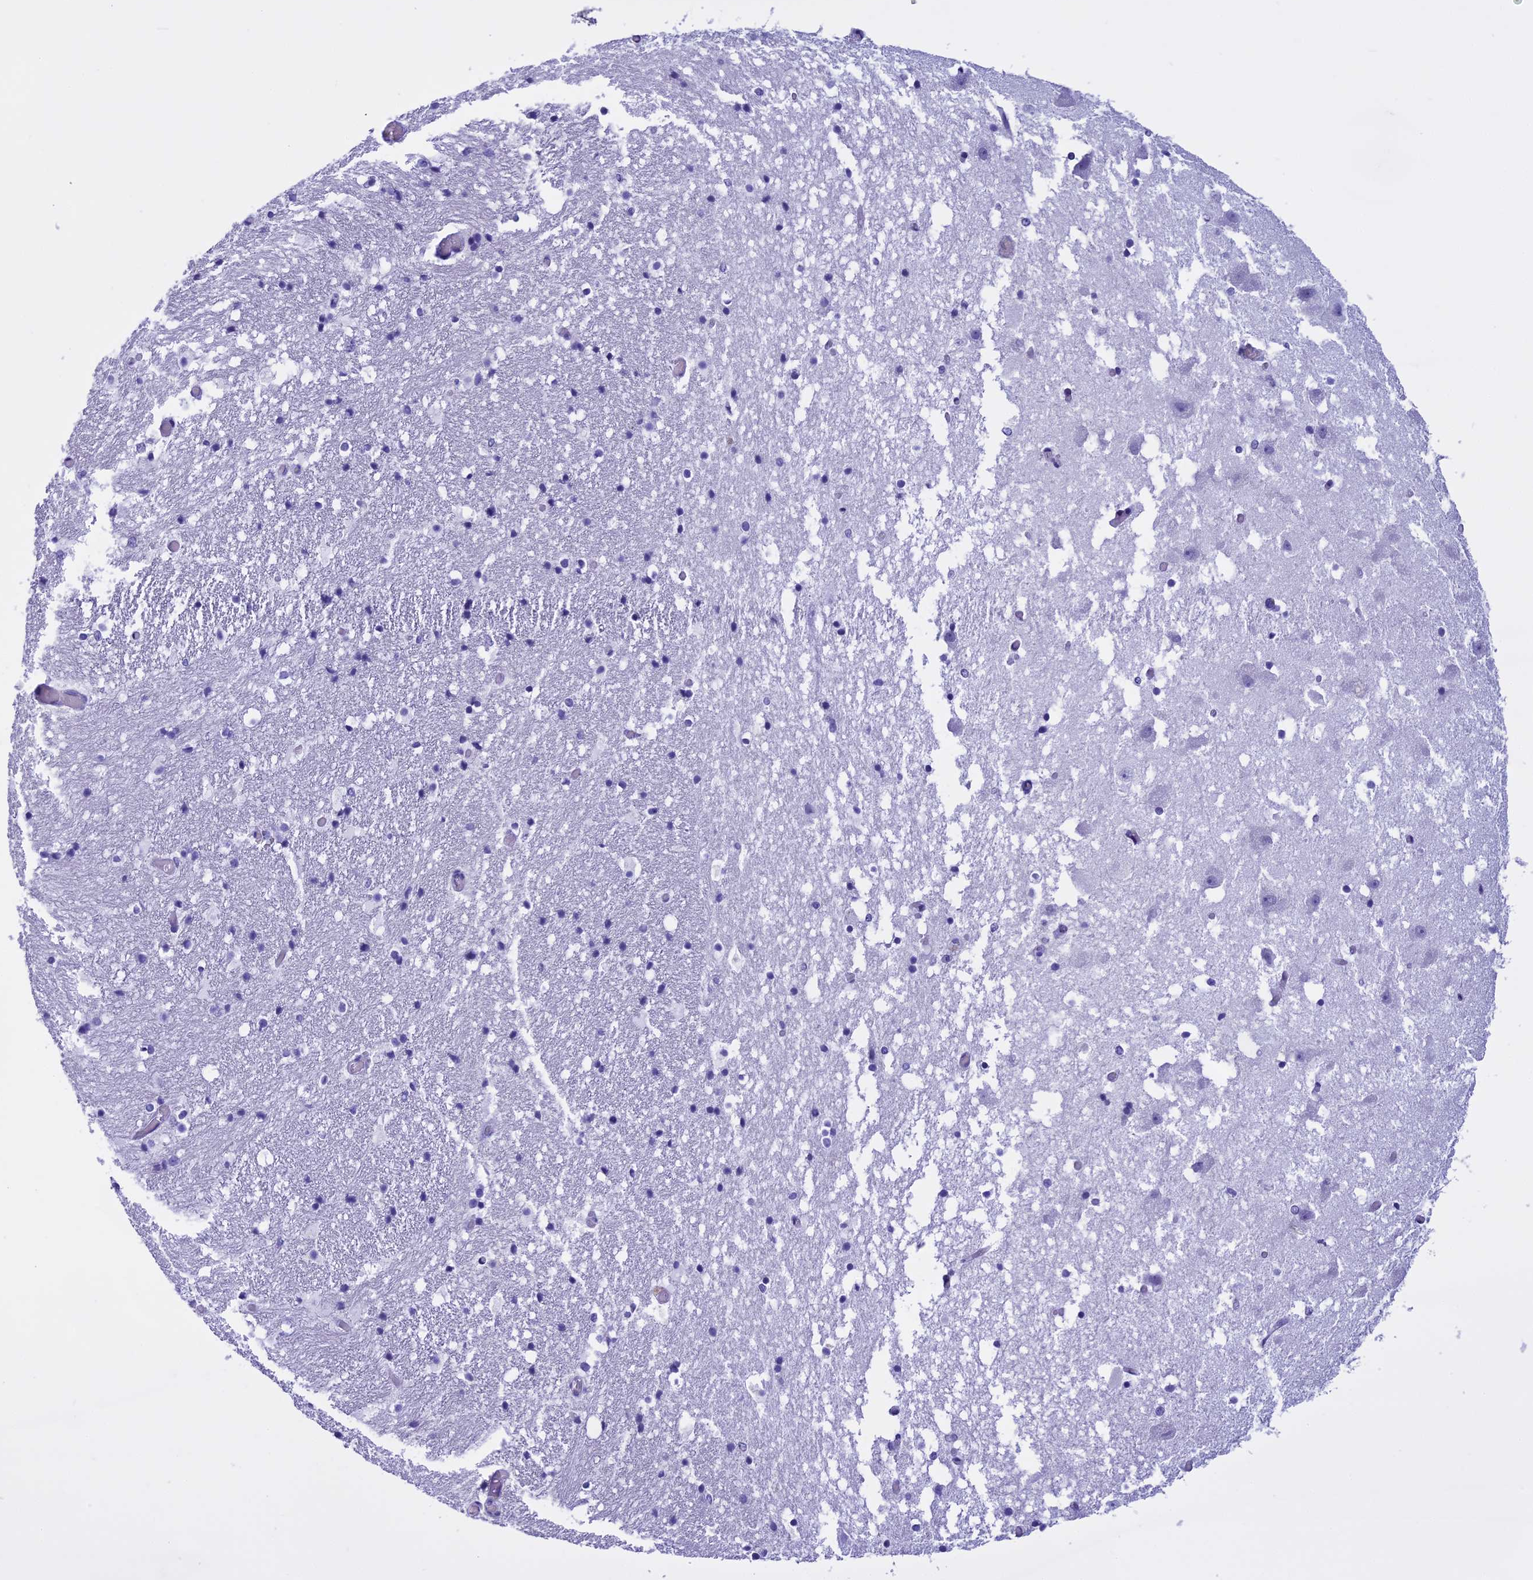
{"staining": {"intensity": "negative", "quantity": "none", "location": "none"}, "tissue": "hippocampus", "cell_type": "Glial cells", "image_type": "normal", "snomed": [{"axis": "morphology", "description": "Normal tissue, NOS"}, {"axis": "topography", "description": "Hippocampus"}], "caption": "Immunohistochemistry (IHC) micrograph of unremarkable hippocampus stained for a protein (brown), which reveals no staining in glial cells.", "gene": "KCTD14", "patient": {"sex": "female", "age": 52}}